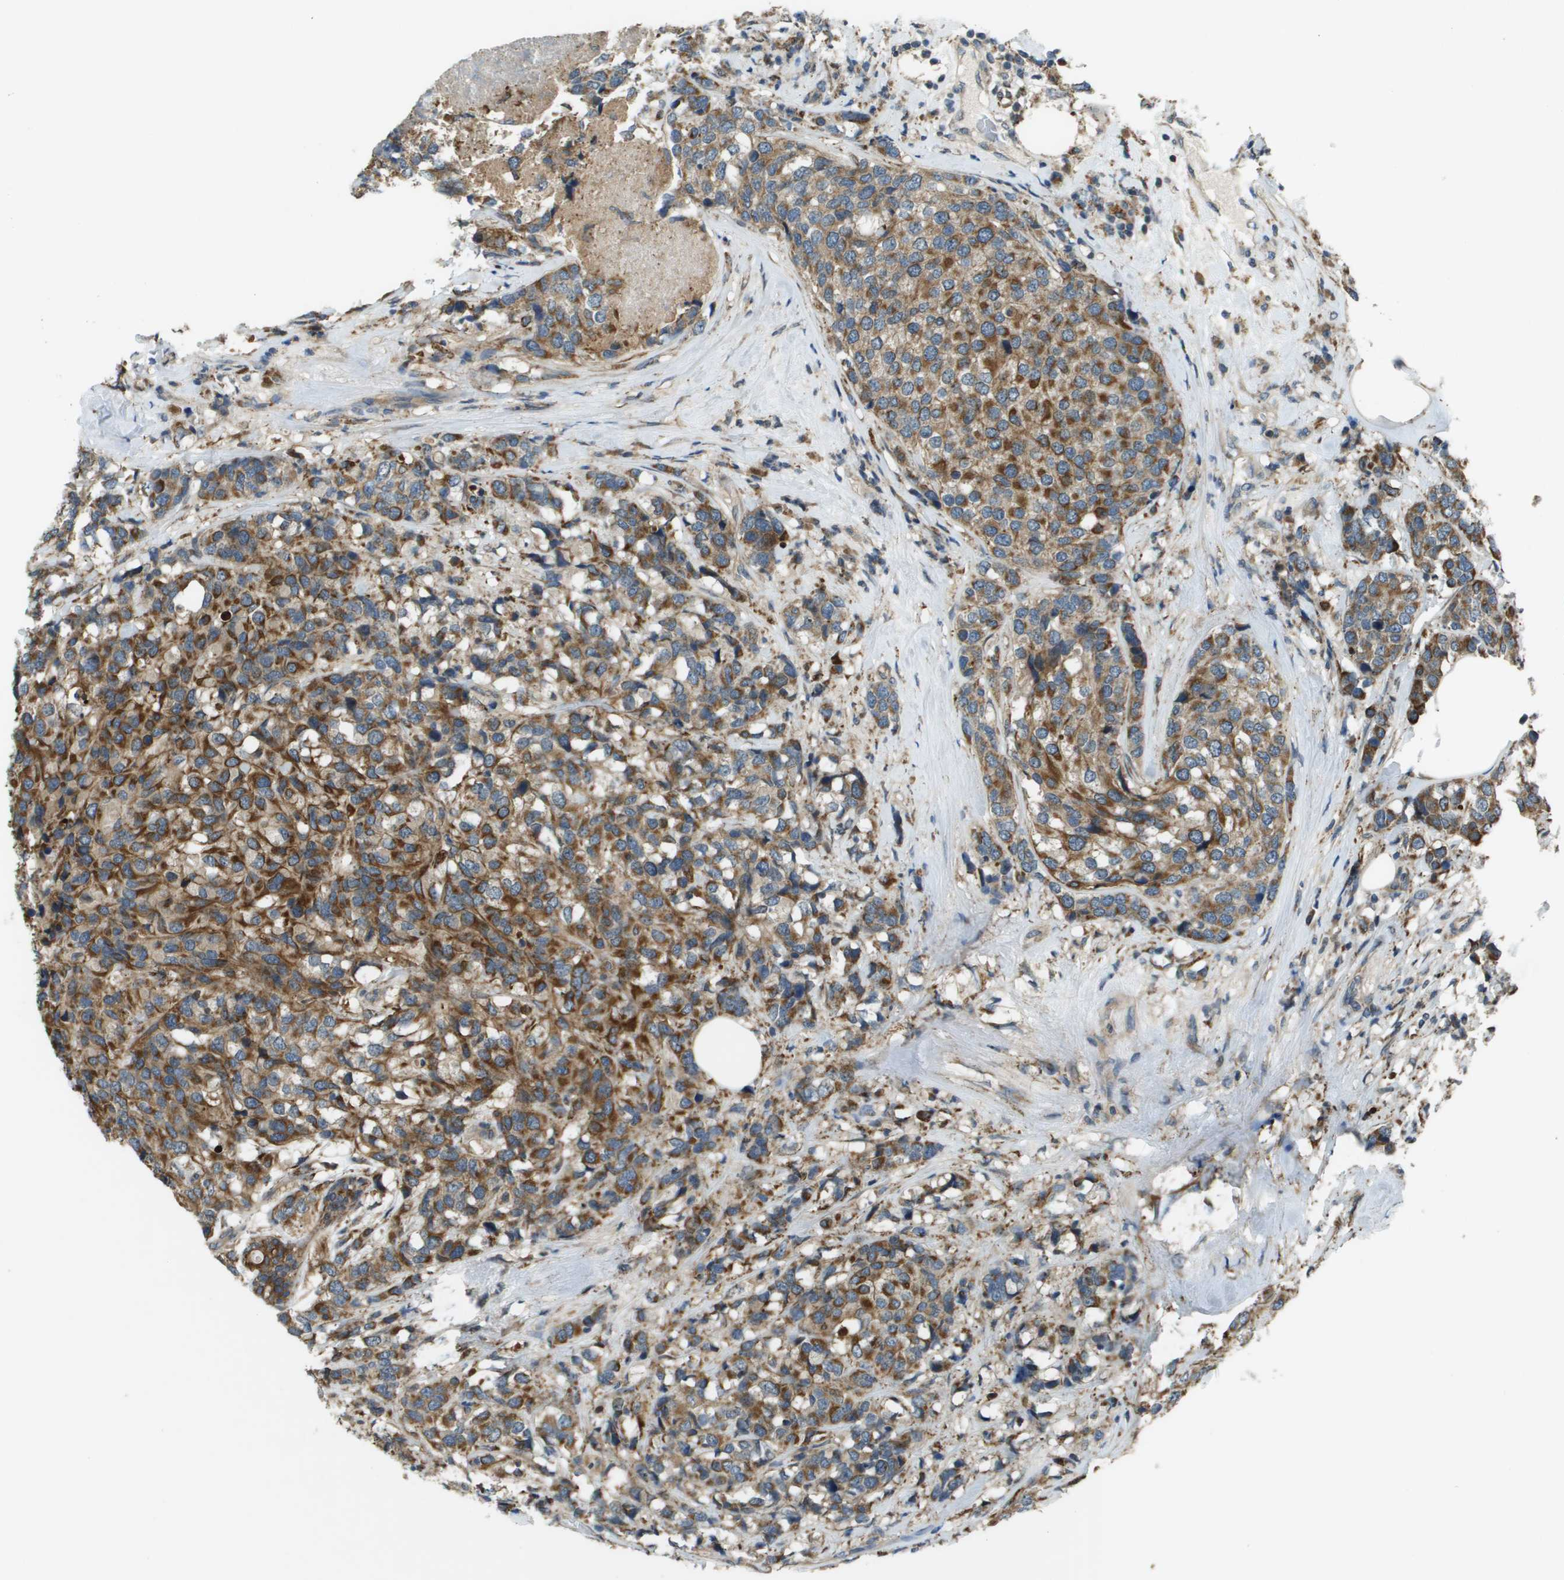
{"staining": {"intensity": "moderate", "quantity": ">75%", "location": "cytoplasmic/membranous"}, "tissue": "breast cancer", "cell_type": "Tumor cells", "image_type": "cancer", "snomed": [{"axis": "morphology", "description": "Lobular carcinoma"}, {"axis": "topography", "description": "Breast"}], "caption": "The immunohistochemical stain labels moderate cytoplasmic/membranous positivity in tumor cells of breast lobular carcinoma tissue.", "gene": "CDKN2C", "patient": {"sex": "female", "age": 59}}